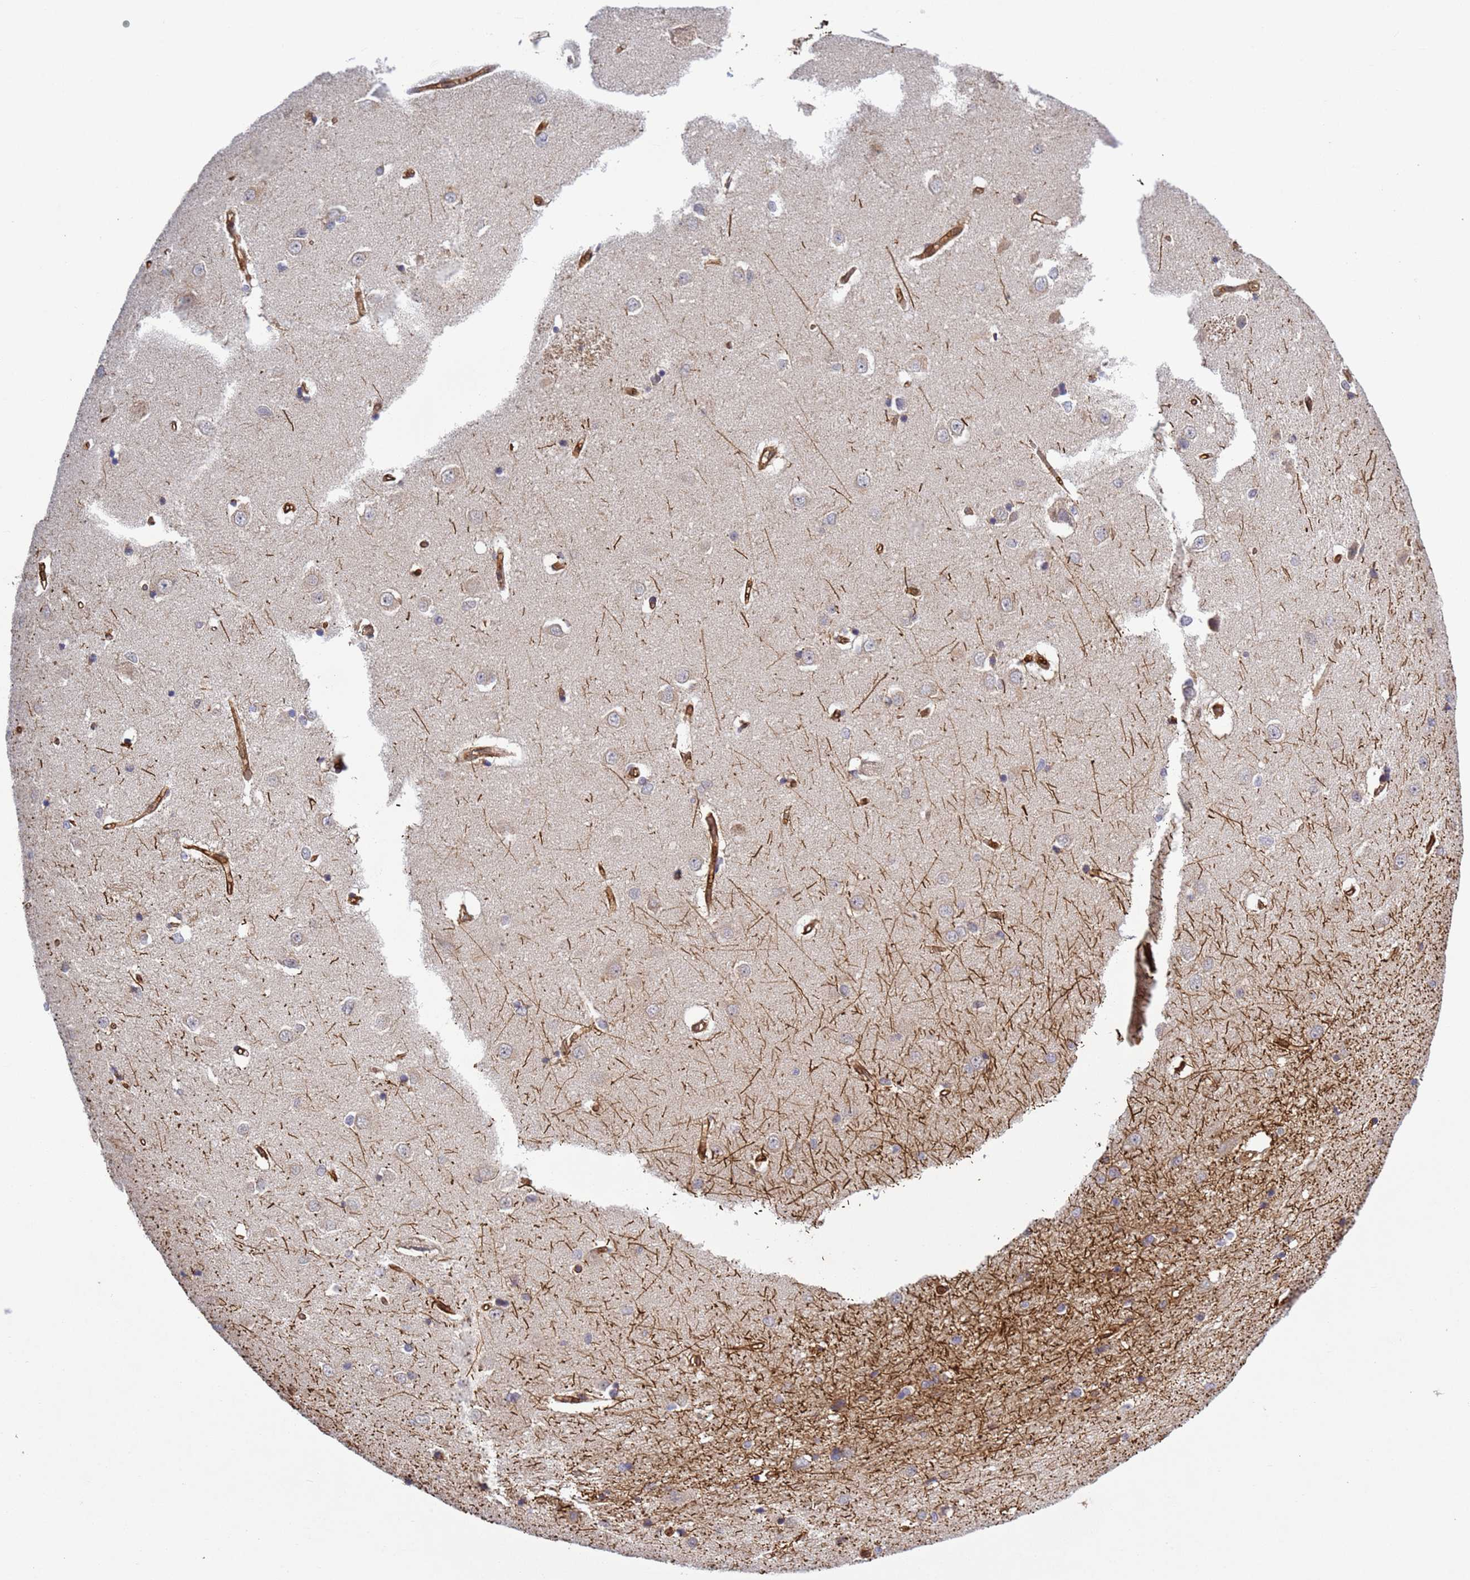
{"staining": {"intensity": "weak", "quantity": "25%-75%", "location": "cytoplasmic/membranous"}, "tissue": "caudate", "cell_type": "Glial cells", "image_type": "normal", "snomed": [{"axis": "morphology", "description": "Normal tissue, NOS"}, {"axis": "topography", "description": "Lateral ventricle wall"}], "caption": "This is an image of immunohistochemistry staining of benign caudate, which shows weak expression in the cytoplasmic/membranous of glial cells.", "gene": "C8orf34", "patient": {"sex": "male", "age": 37}}